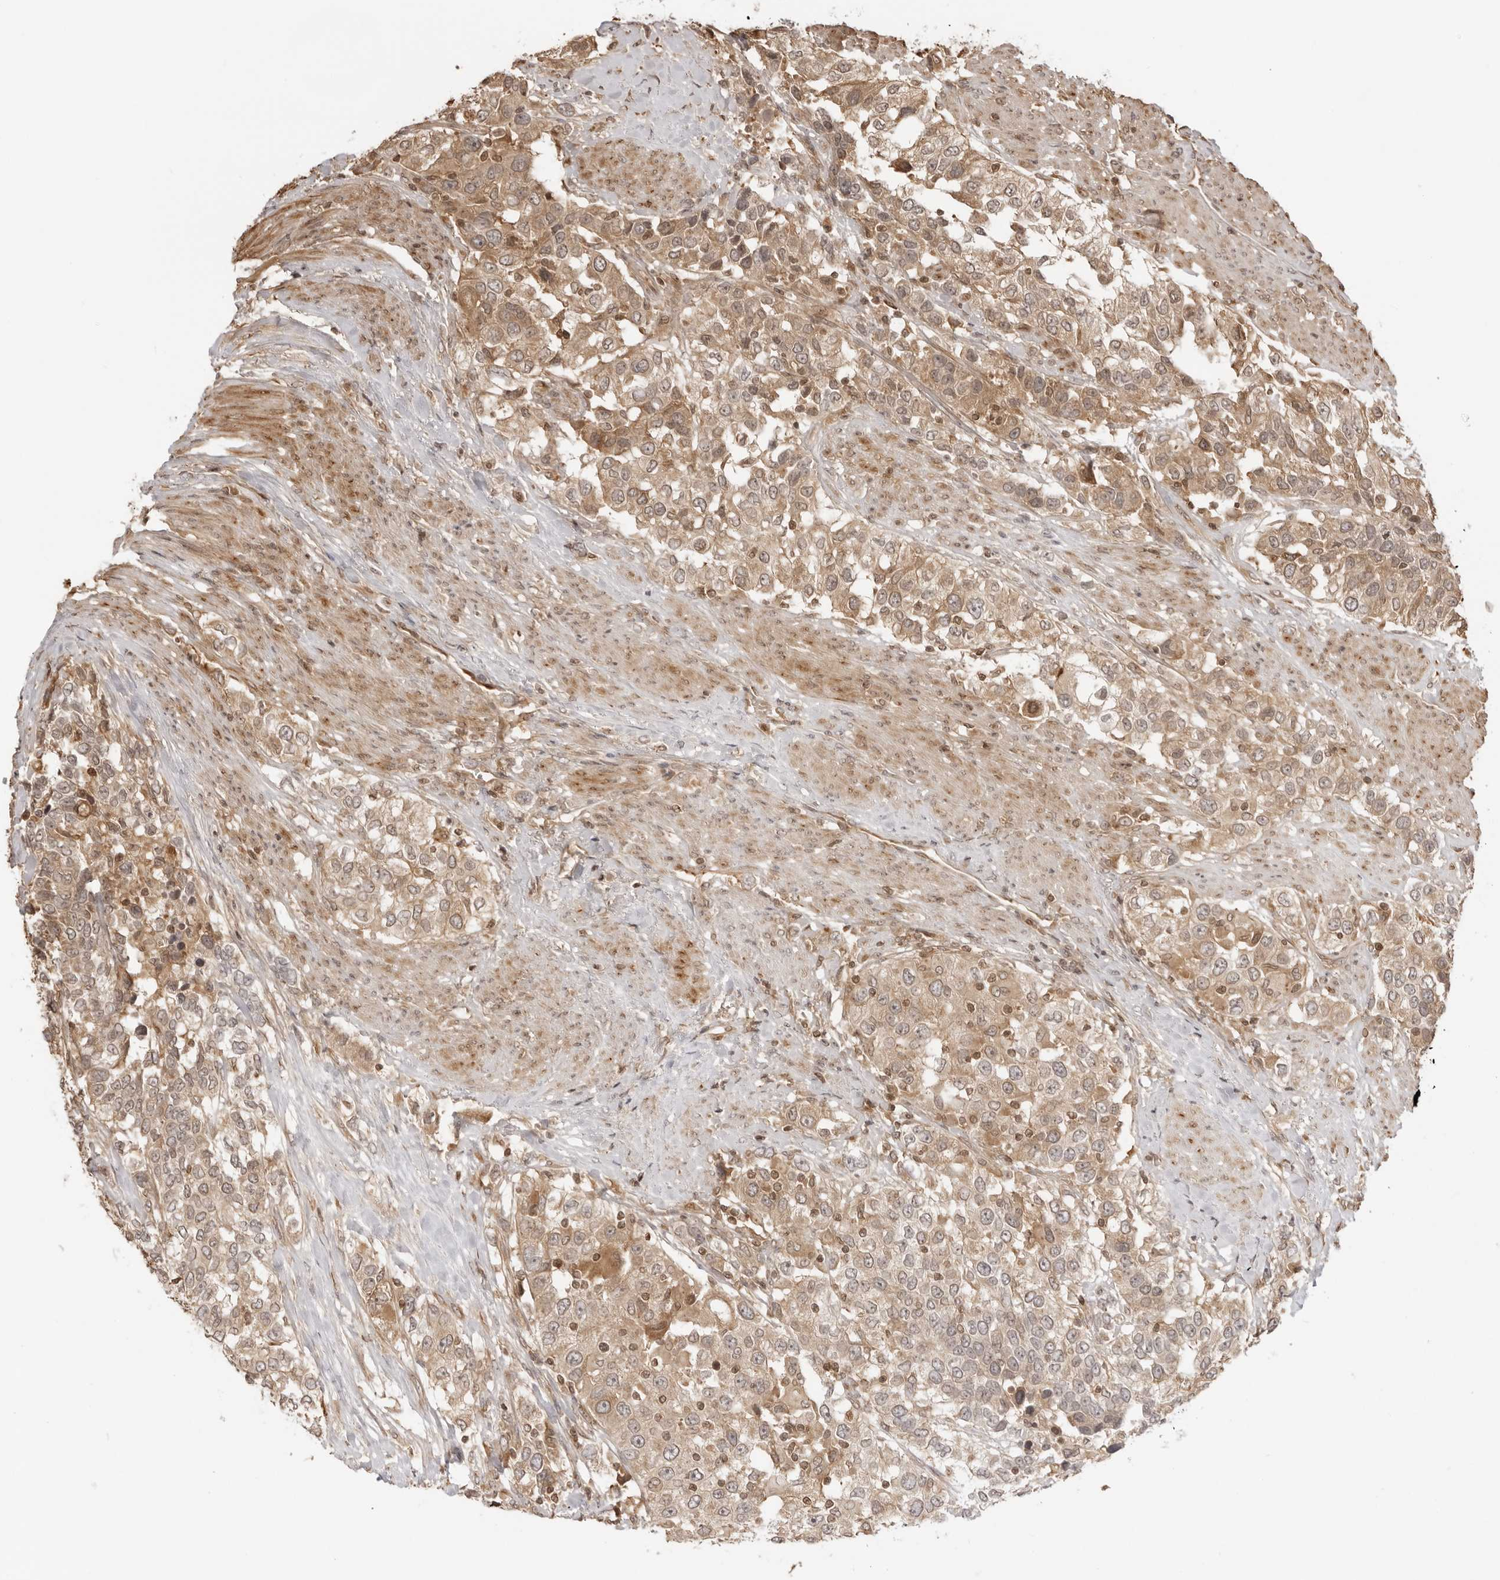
{"staining": {"intensity": "moderate", "quantity": ">75%", "location": "cytoplasmic/membranous"}, "tissue": "urothelial cancer", "cell_type": "Tumor cells", "image_type": "cancer", "snomed": [{"axis": "morphology", "description": "Urothelial carcinoma, High grade"}, {"axis": "topography", "description": "Urinary bladder"}], "caption": "The immunohistochemical stain highlights moderate cytoplasmic/membranous positivity in tumor cells of high-grade urothelial carcinoma tissue. (brown staining indicates protein expression, while blue staining denotes nuclei).", "gene": "IKBKE", "patient": {"sex": "female", "age": 80}}